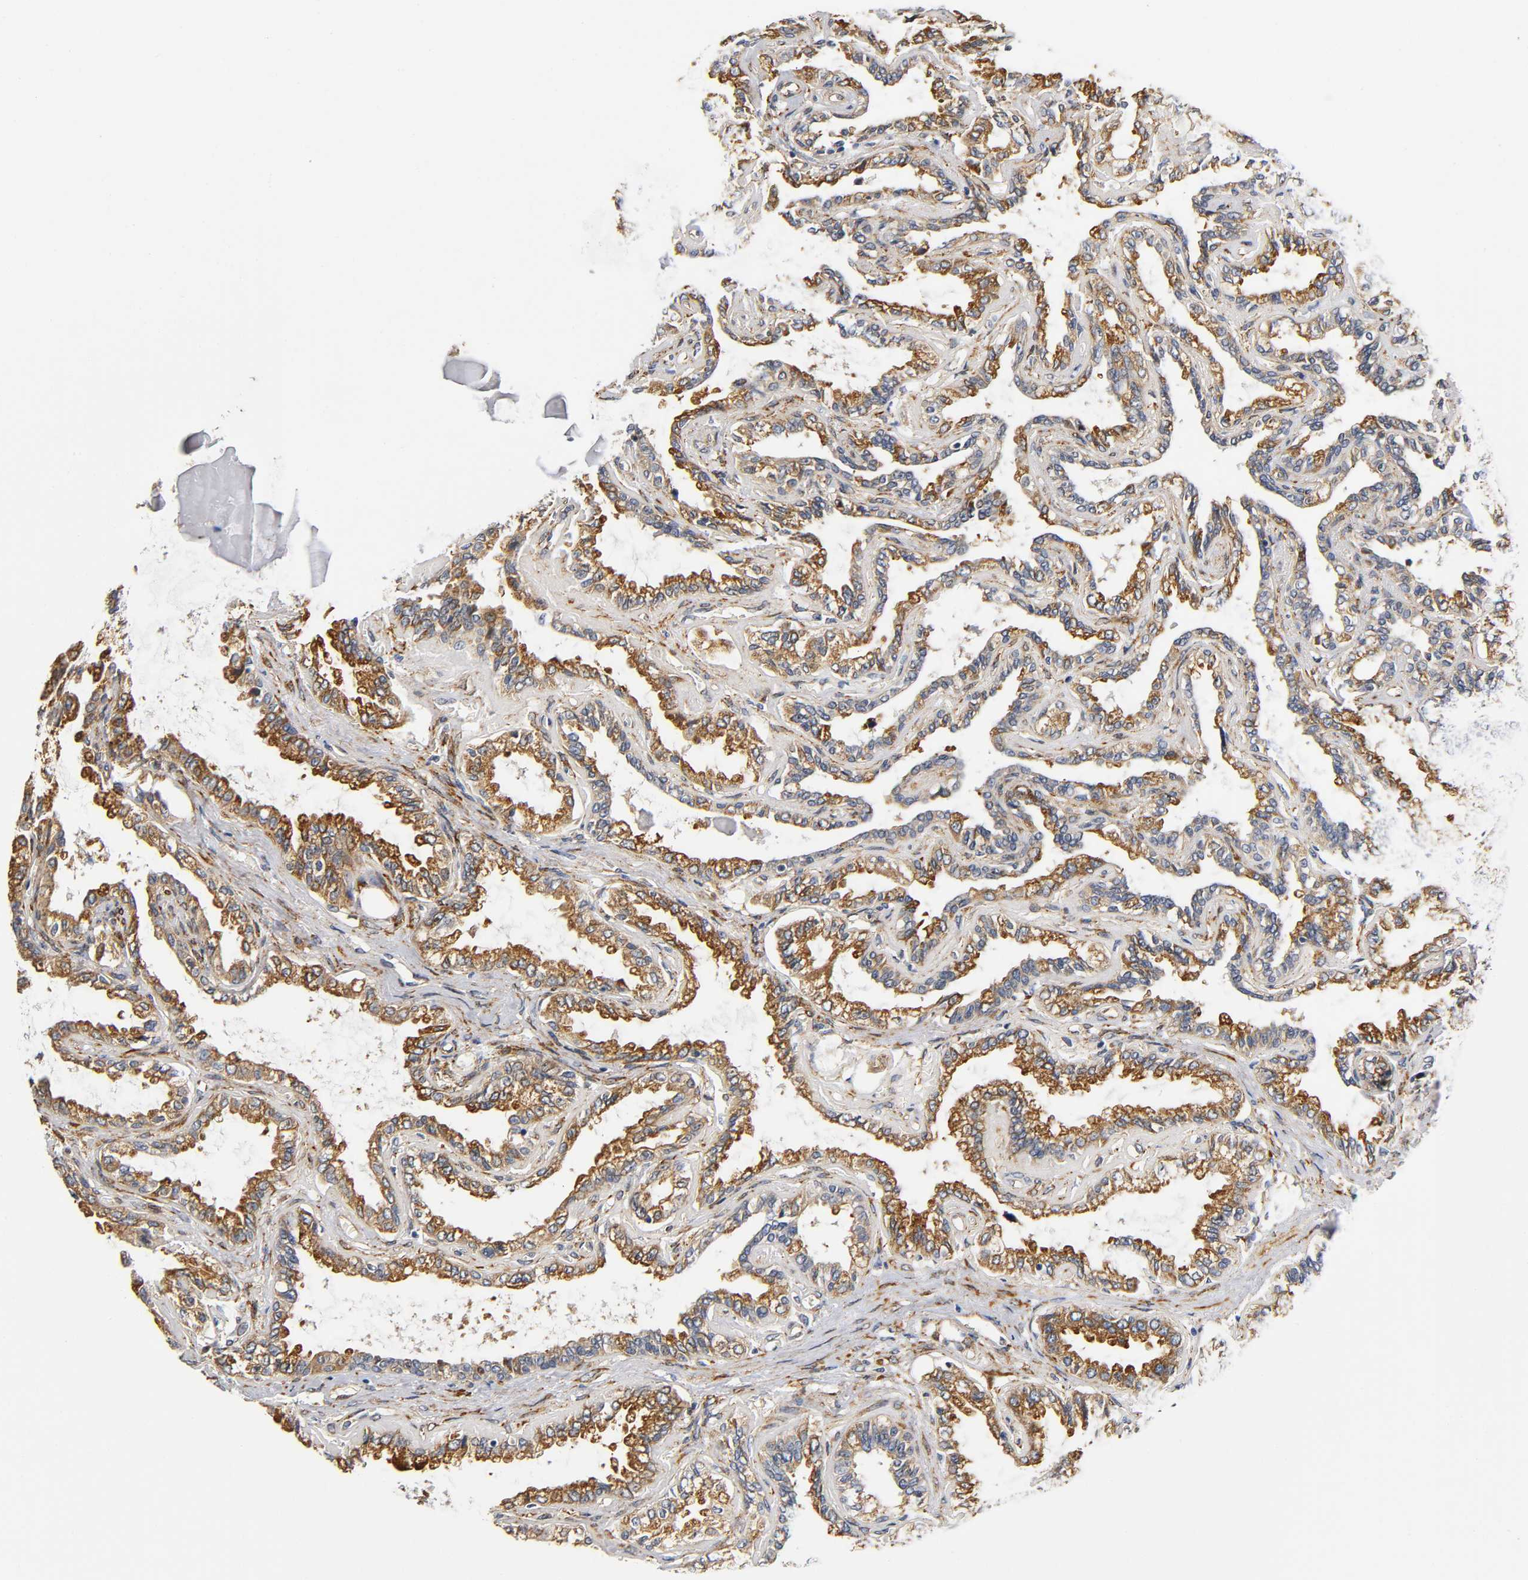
{"staining": {"intensity": "strong", "quantity": ">75%", "location": "cytoplasmic/membranous"}, "tissue": "seminal vesicle", "cell_type": "Glandular cells", "image_type": "normal", "snomed": [{"axis": "morphology", "description": "Normal tissue, NOS"}, {"axis": "morphology", "description": "Inflammation, NOS"}, {"axis": "topography", "description": "Urinary bladder"}, {"axis": "topography", "description": "Prostate"}, {"axis": "topography", "description": "Seminal veicle"}], "caption": "IHC image of unremarkable seminal vesicle stained for a protein (brown), which demonstrates high levels of strong cytoplasmic/membranous expression in about >75% of glandular cells.", "gene": "SOS2", "patient": {"sex": "male", "age": 82}}